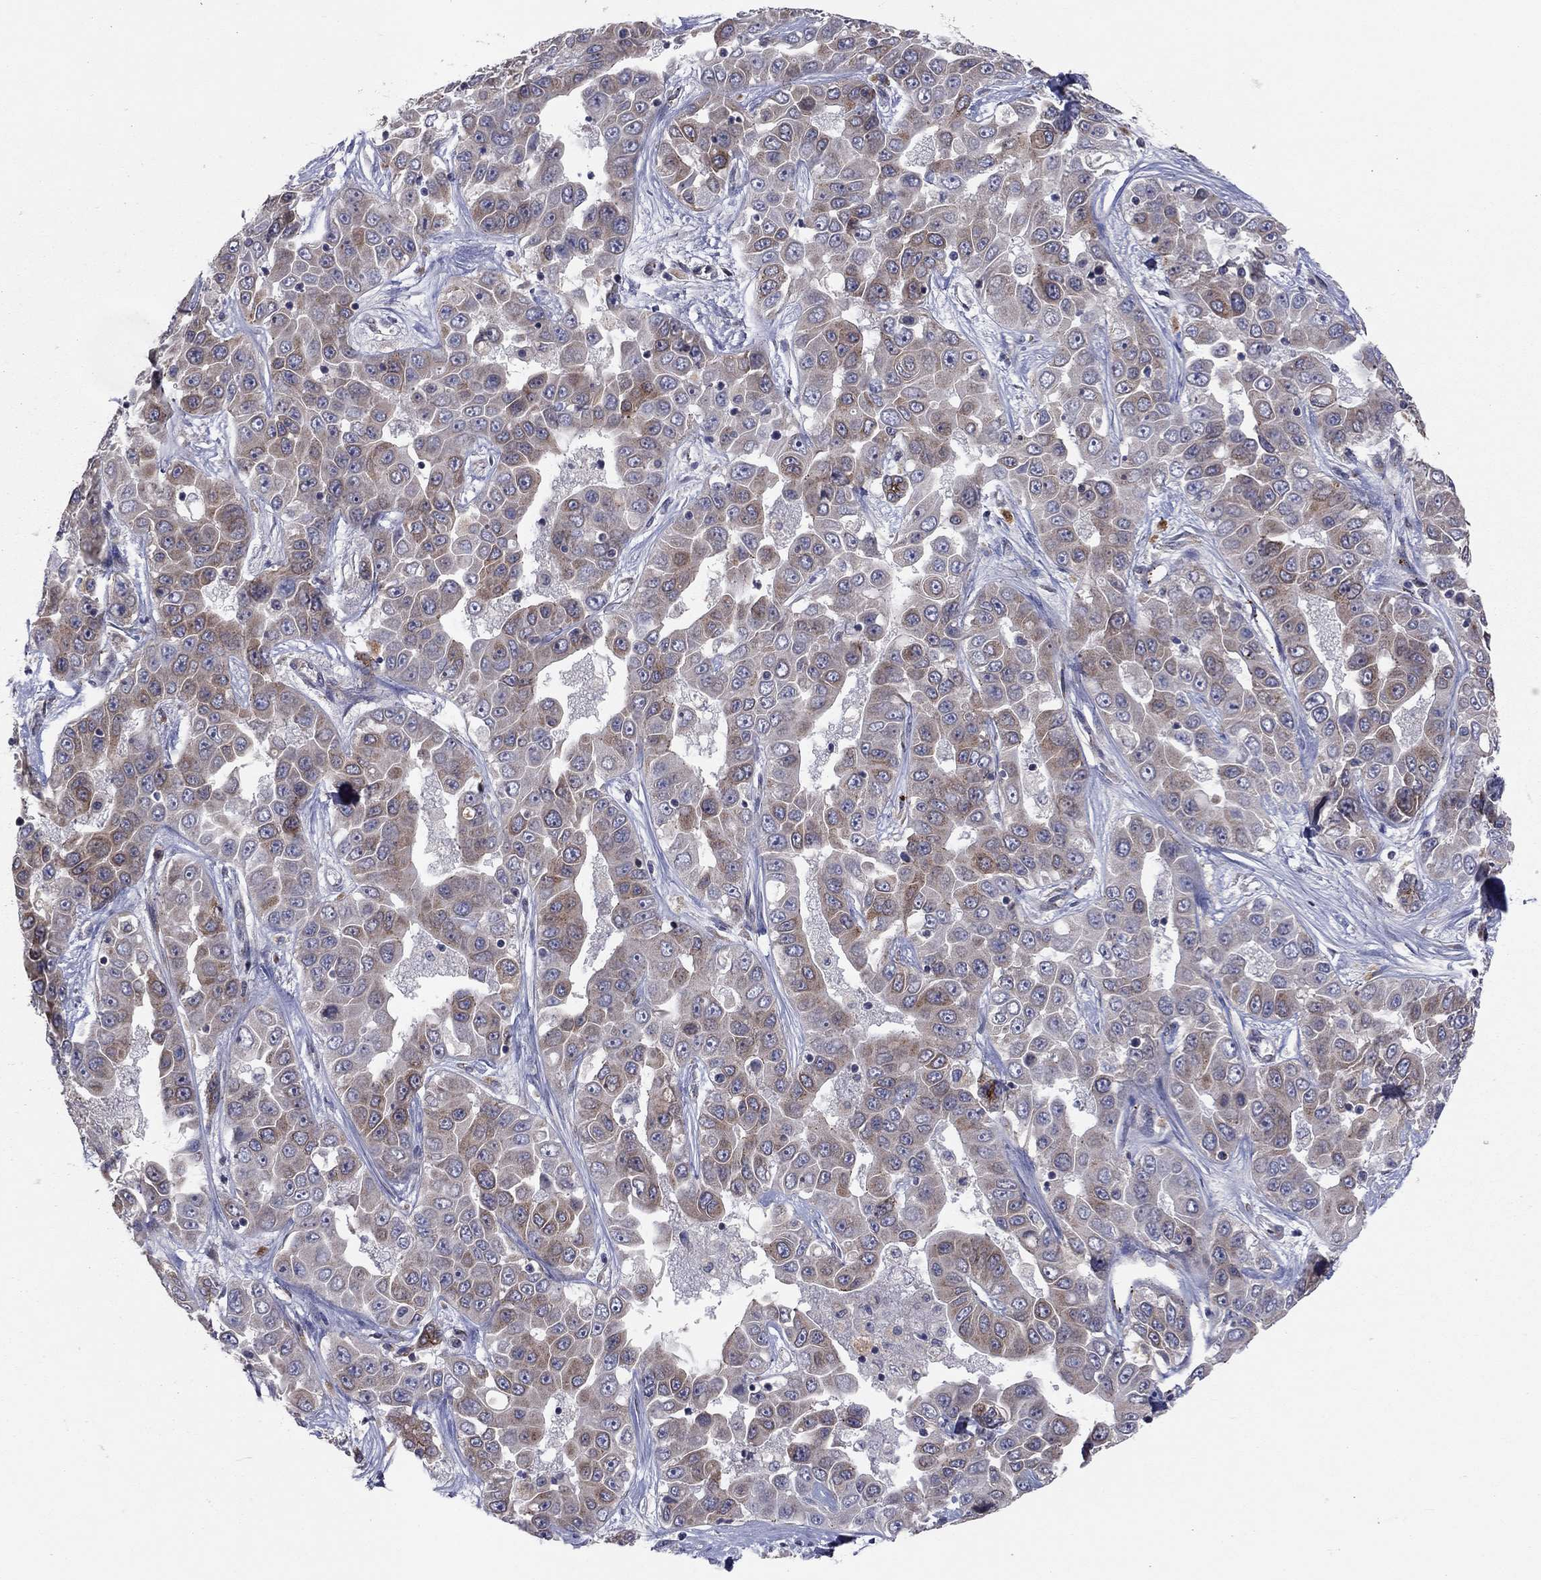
{"staining": {"intensity": "weak", "quantity": "25%-75%", "location": "cytoplasmic/membranous"}, "tissue": "liver cancer", "cell_type": "Tumor cells", "image_type": "cancer", "snomed": [{"axis": "morphology", "description": "Cholangiocarcinoma"}, {"axis": "topography", "description": "Liver"}], "caption": "Liver cancer (cholangiocarcinoma) stained with immunohistochemistry shows weak cytoplasmic/membranous positivity in about 25%-75% of tumor cells.", "gene": "YIF1A", "patient": {"sex": "female", "age": 52}}